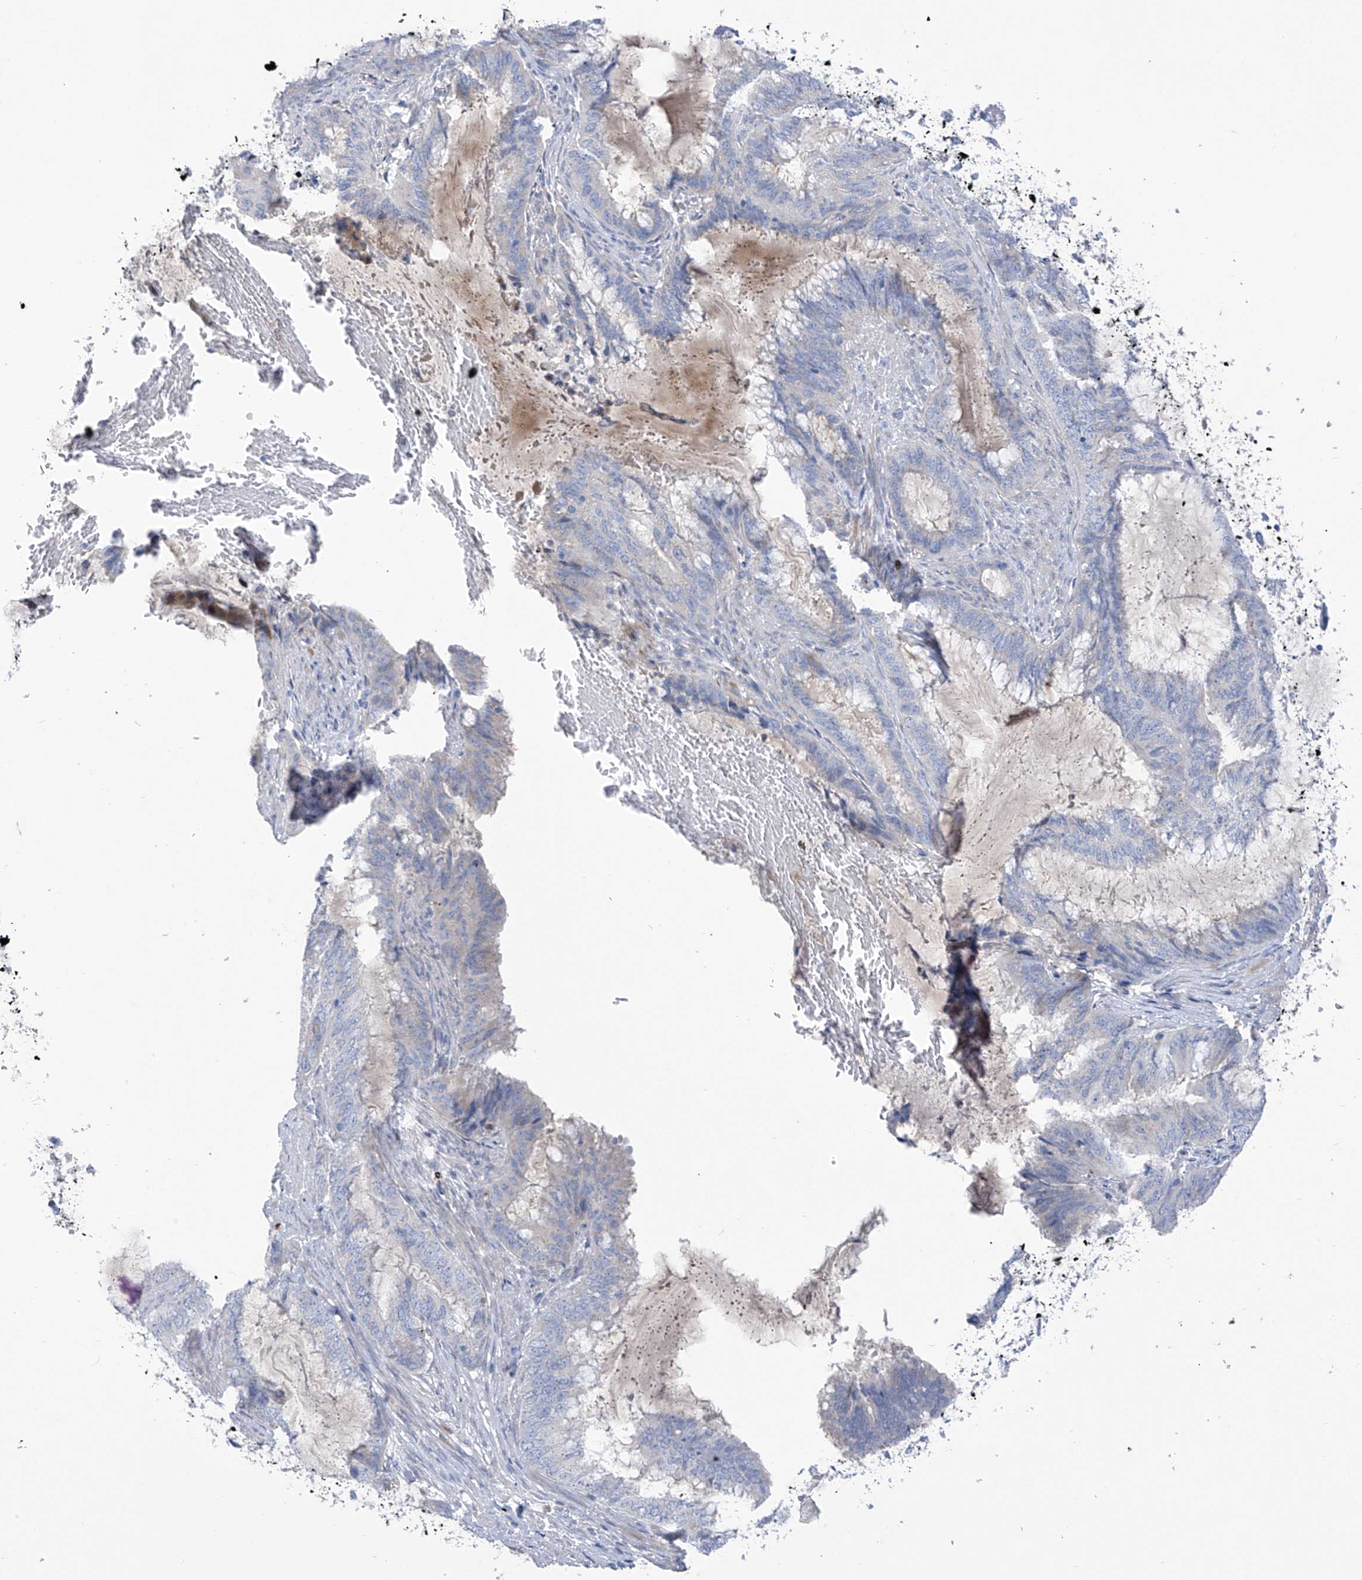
{"staining": {"intensity": "negative", "quantity": "none", "location": "none"}, "tissue": "endometrial cancer", "cell_type": "Tumor cells", "image_type": "cancer", "snomed": [{"axis": "morphology", "description": "Adenocarcinoma, NOS"}, {"axis": "topography", "description": "Endometrium"}], "caption": "Immunohistochemistry (IHC) of adenocarcinoma (endometrial) reveals no expression in tumor cells. Brightfield microscopy of IHC stained with DAB (brown) and hematoxylin (blue), captured at high magnification.", "gene": "SLCO4A1", "patient": {"sex": "female", "age": 51}}